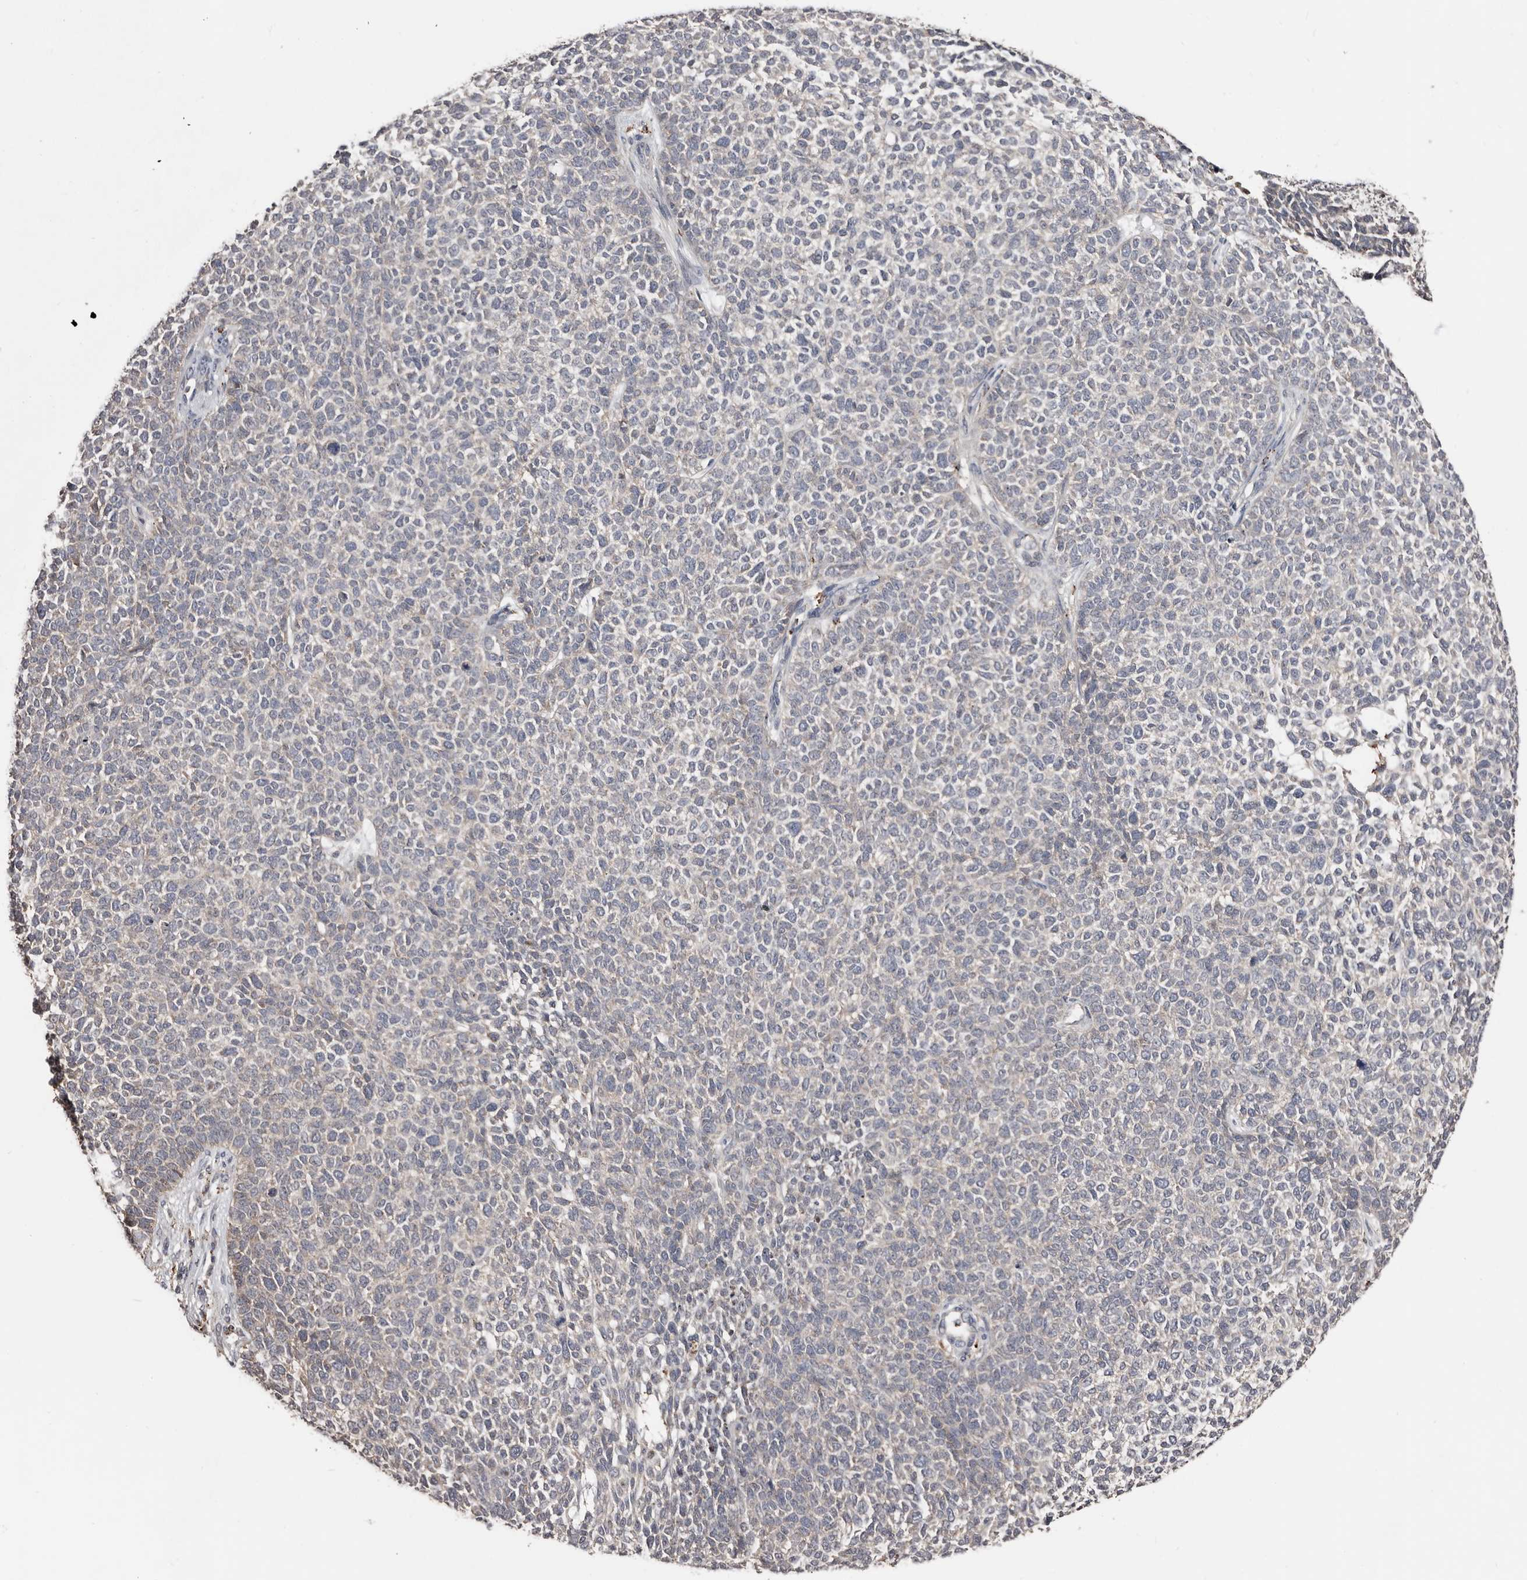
{"staining": {"intensity": "negative", "quantity": "none", "location": "none"}, "tissue": "skin cancer", "cell_type": "Tumor cells", "image_type": "cancer", "snomed": [{"axis": "morphology", "description": "Basal cell carcinoma"}, {"axis": "topography", "description": "Skin"}], "caption": "IHC photomicrograph of skin basal cell carcinoma stained for a protein (brown), which exhibits no expression in tumor cells.", "gene": "SLC39A2", "patient": {"sex": "female", "age": 84}}